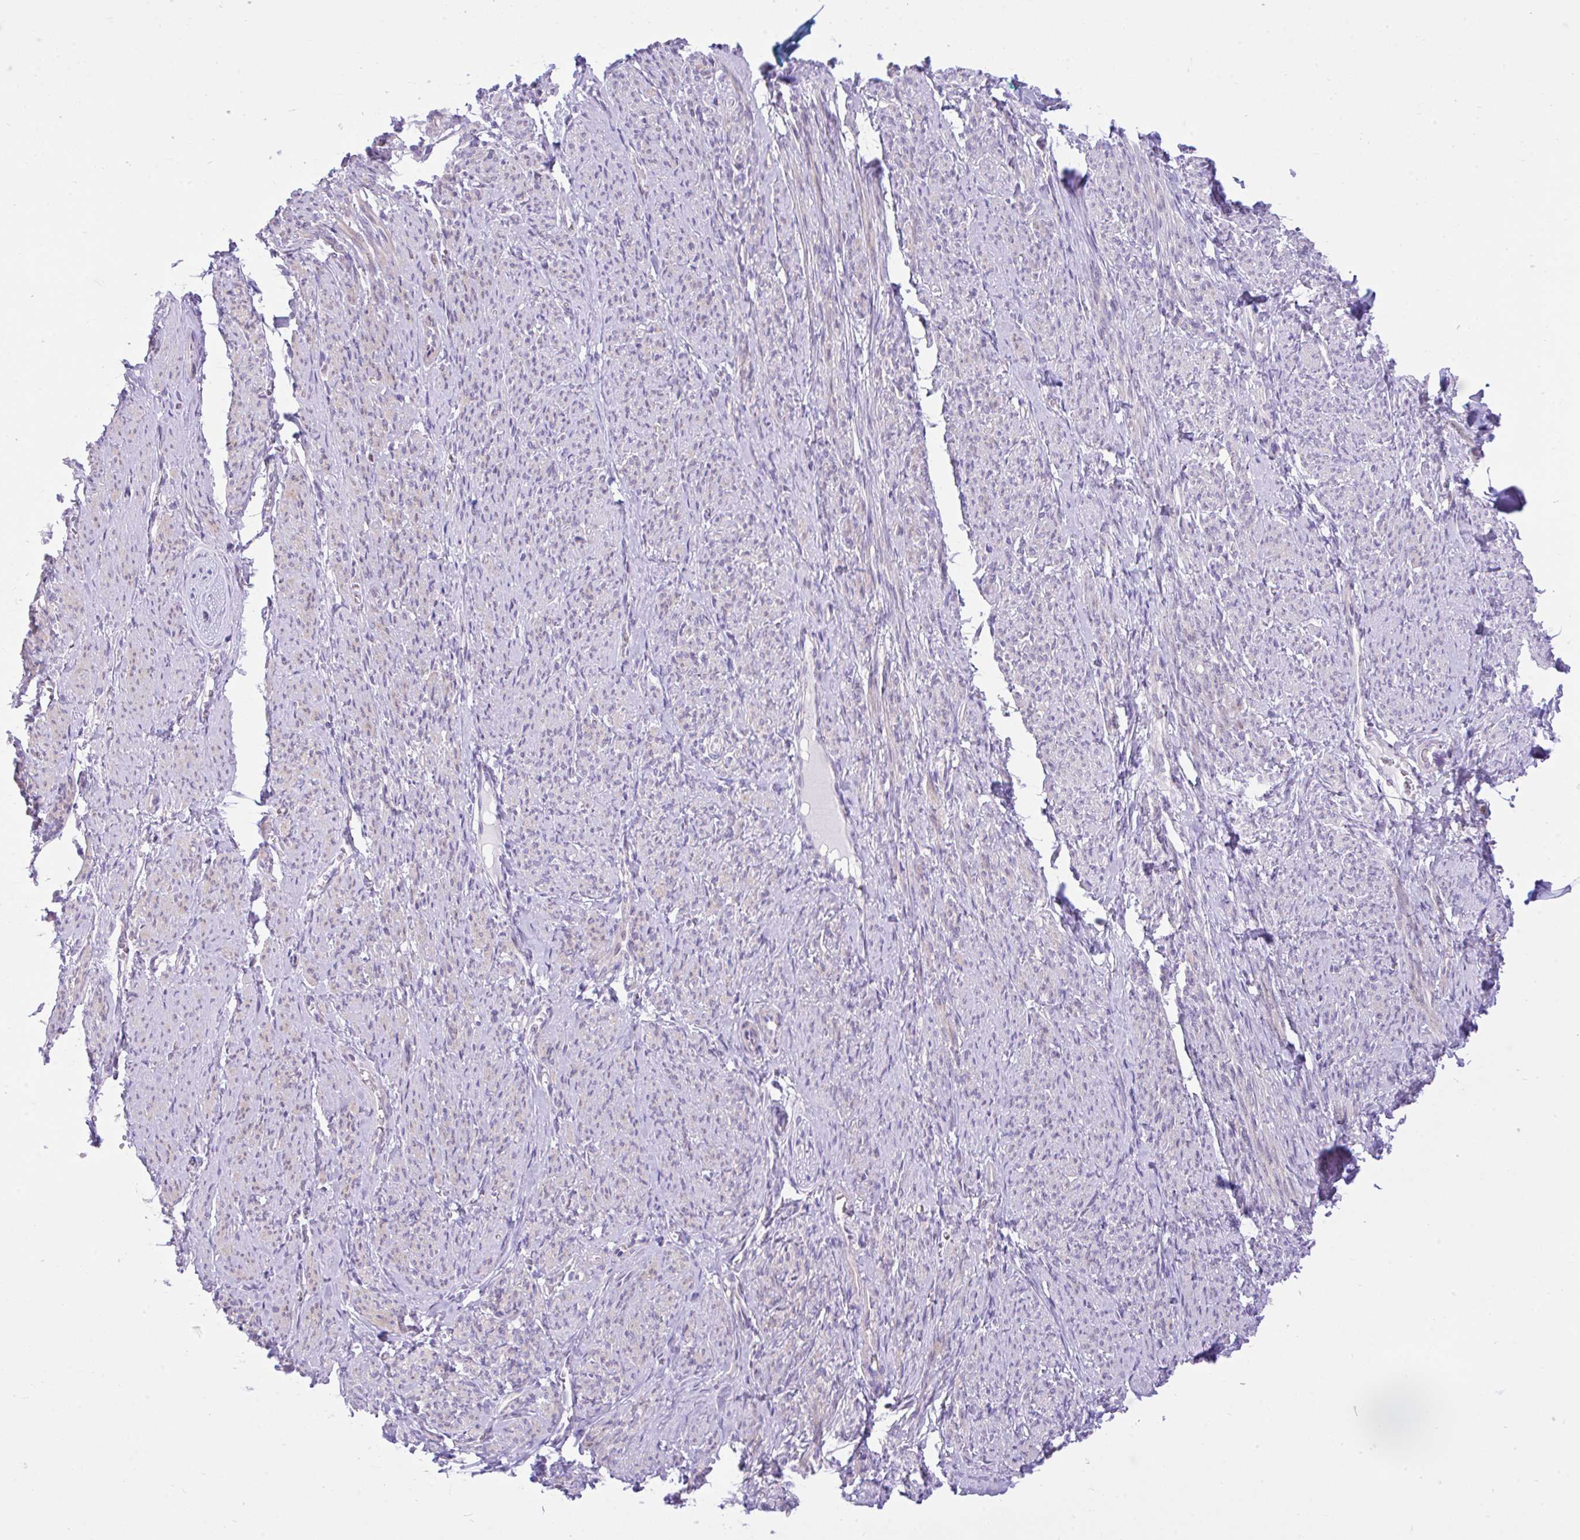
{"staining": {"intensity": "weak", "quantity": "25%-75%", "location": "cytoplasmic/membranous"}, "tissue": "smooth muscle", "cell_type": "Smooth muscle cells", "image_type": "normal", "snomed": [{"axis": "morphology", "description": "Normal tissue, NOS"}, {"axis": "topography", "description": "Smooth muscle"}], "caption": "Immunohistochemical staining of benign smooth muscle exhibits low levels of weak cytoplasmic/membranous staining in about 25%-75% of smooth muscle cells.", "gene": "EEF1A1", "patient": {"sex": "female", "age": 65}}